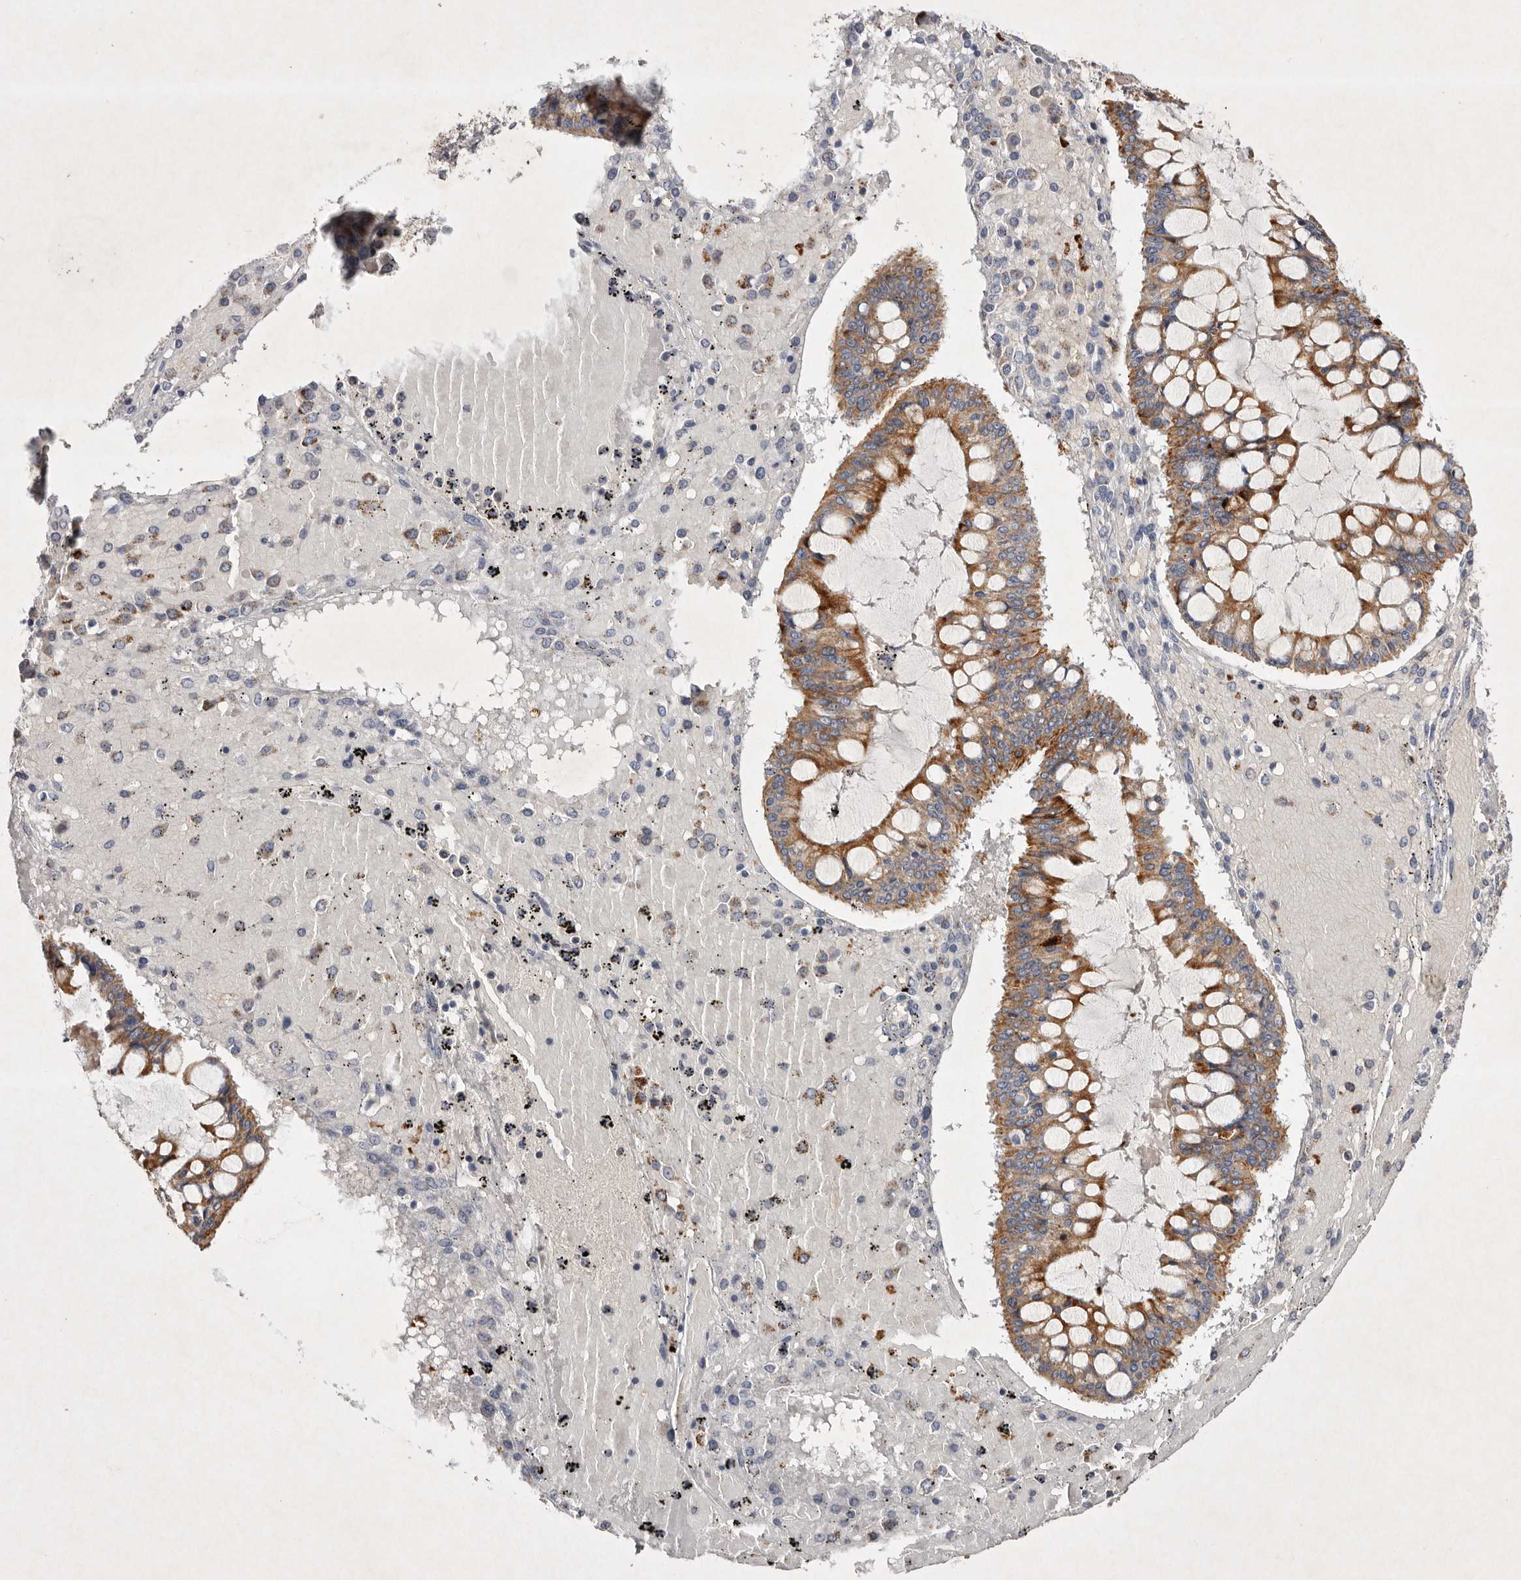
{"staining": {"intensity": "strong", "quantity": ">75%", "location": "cytoplasmic/membranous"}, "tissue": "ovarian cancer", "cell_type": "Tumor cells", "image_type": "cancer", "snomed": [{"axis": "morphology", "description": "Cystadenocarcinoma, mucinous, NOS"}, {"axis": "topography", "description": "Ovary"}], "caption": "Ovarian mucinous cystadenocarcinoma tissue shows strong cytoplasmic/membranous positivity in approximately >75% of tumor cells", "gene": "TNFSF14", "patient": {"sex": "female", "age": 73}}